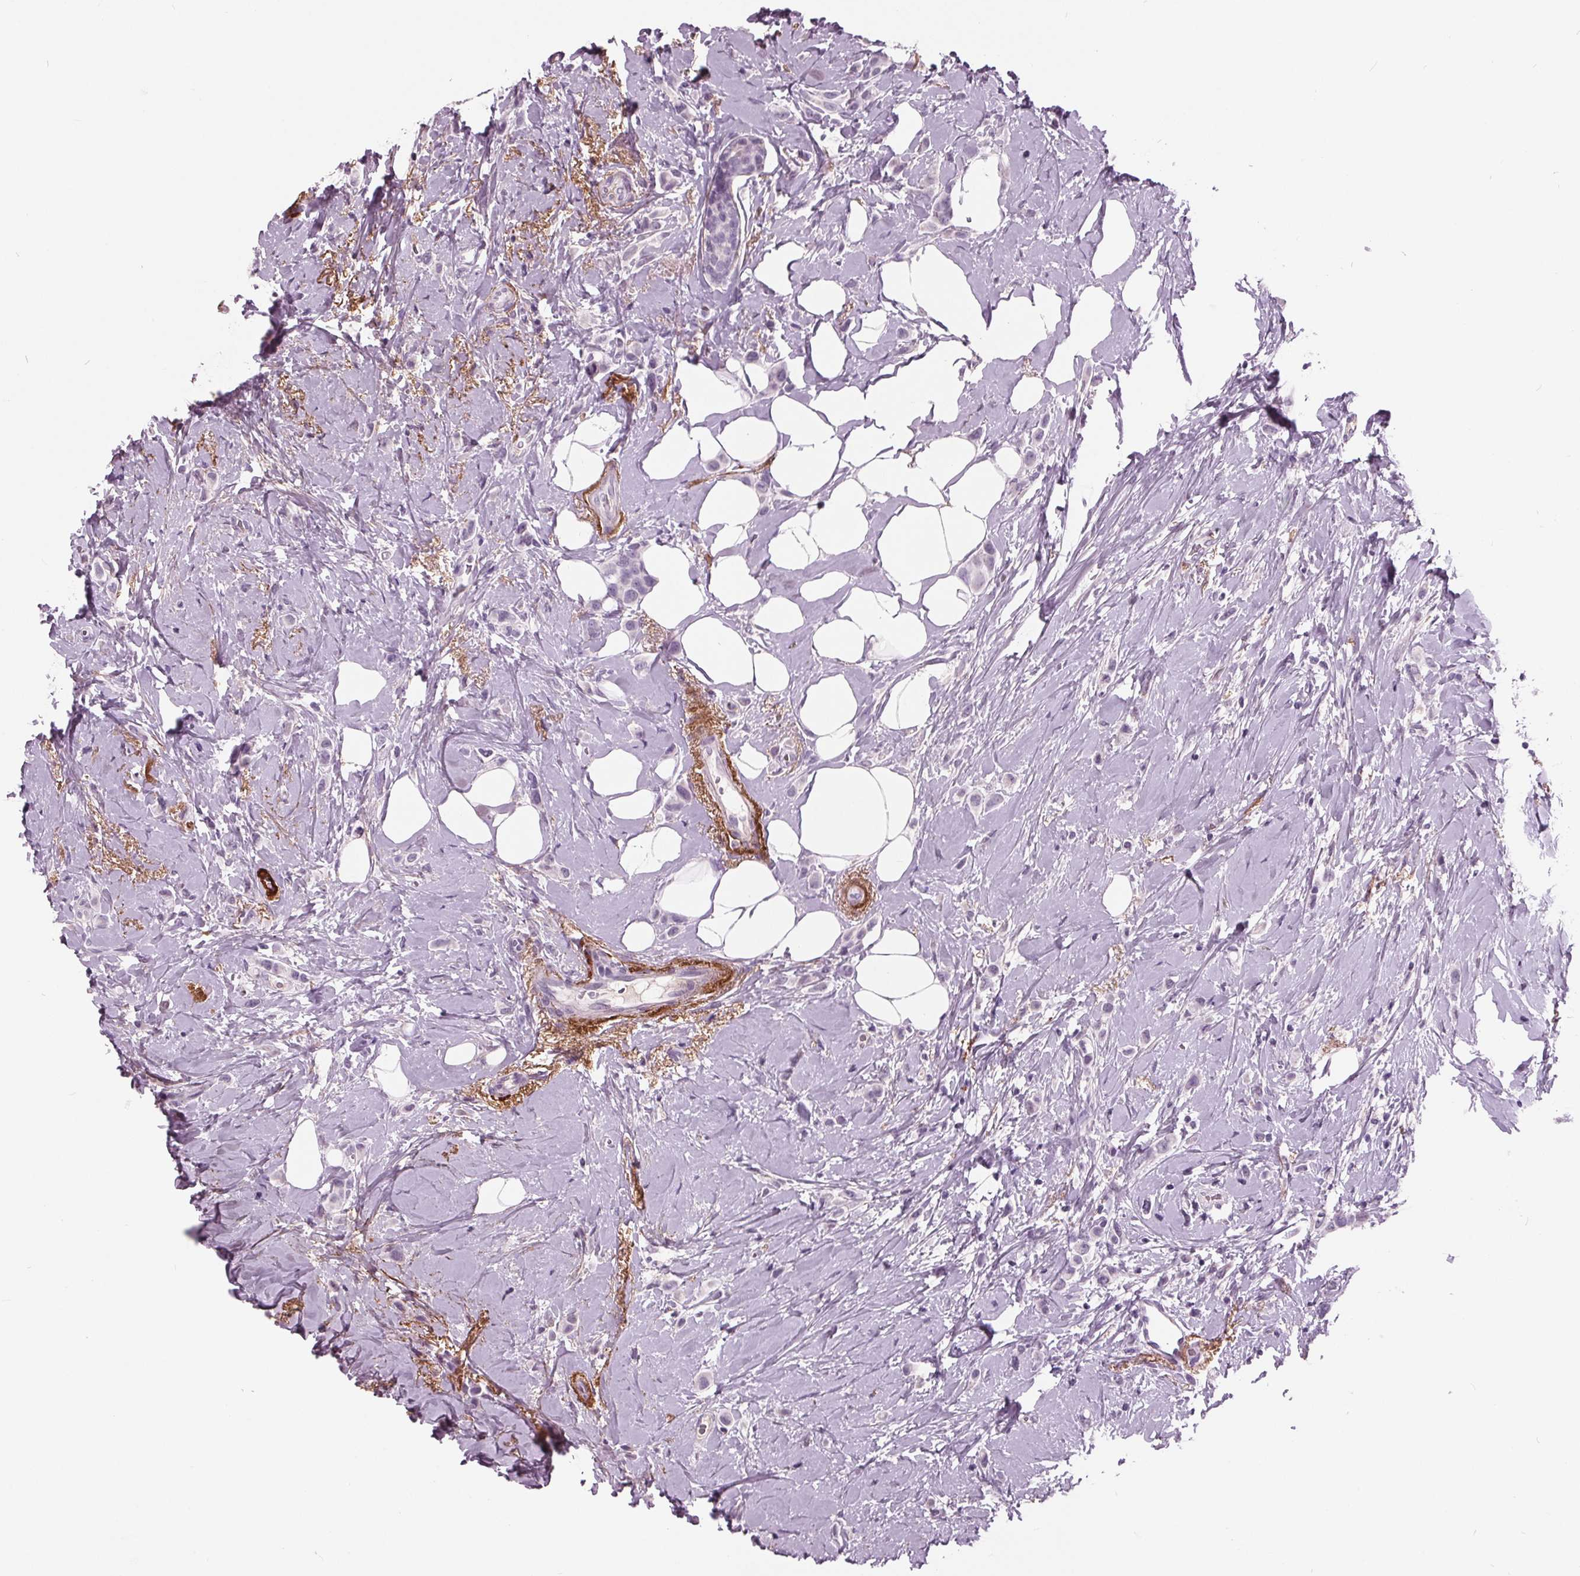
{"staining": {"intensity": "negative", "quantity": "none", "location": "none"}, "tissue": "breast cancer", "cell_type": "Tumor cells", "image_type": "cancer", "snomed": [{"axis": "morphology", "description": "Lobular carcinoma"}, {"axis": "topography", "description": "Breast"}], "caption": "Tumor cells show no significant staining in breast cancer (lobular carcinoma). (DAB (3,3'-diaminobenzidine) immunohistochemistry visualized using brightfield microscopy, high magnification).", "gene": "AMBP", "patient": {"sex": "female", "age": 66}}